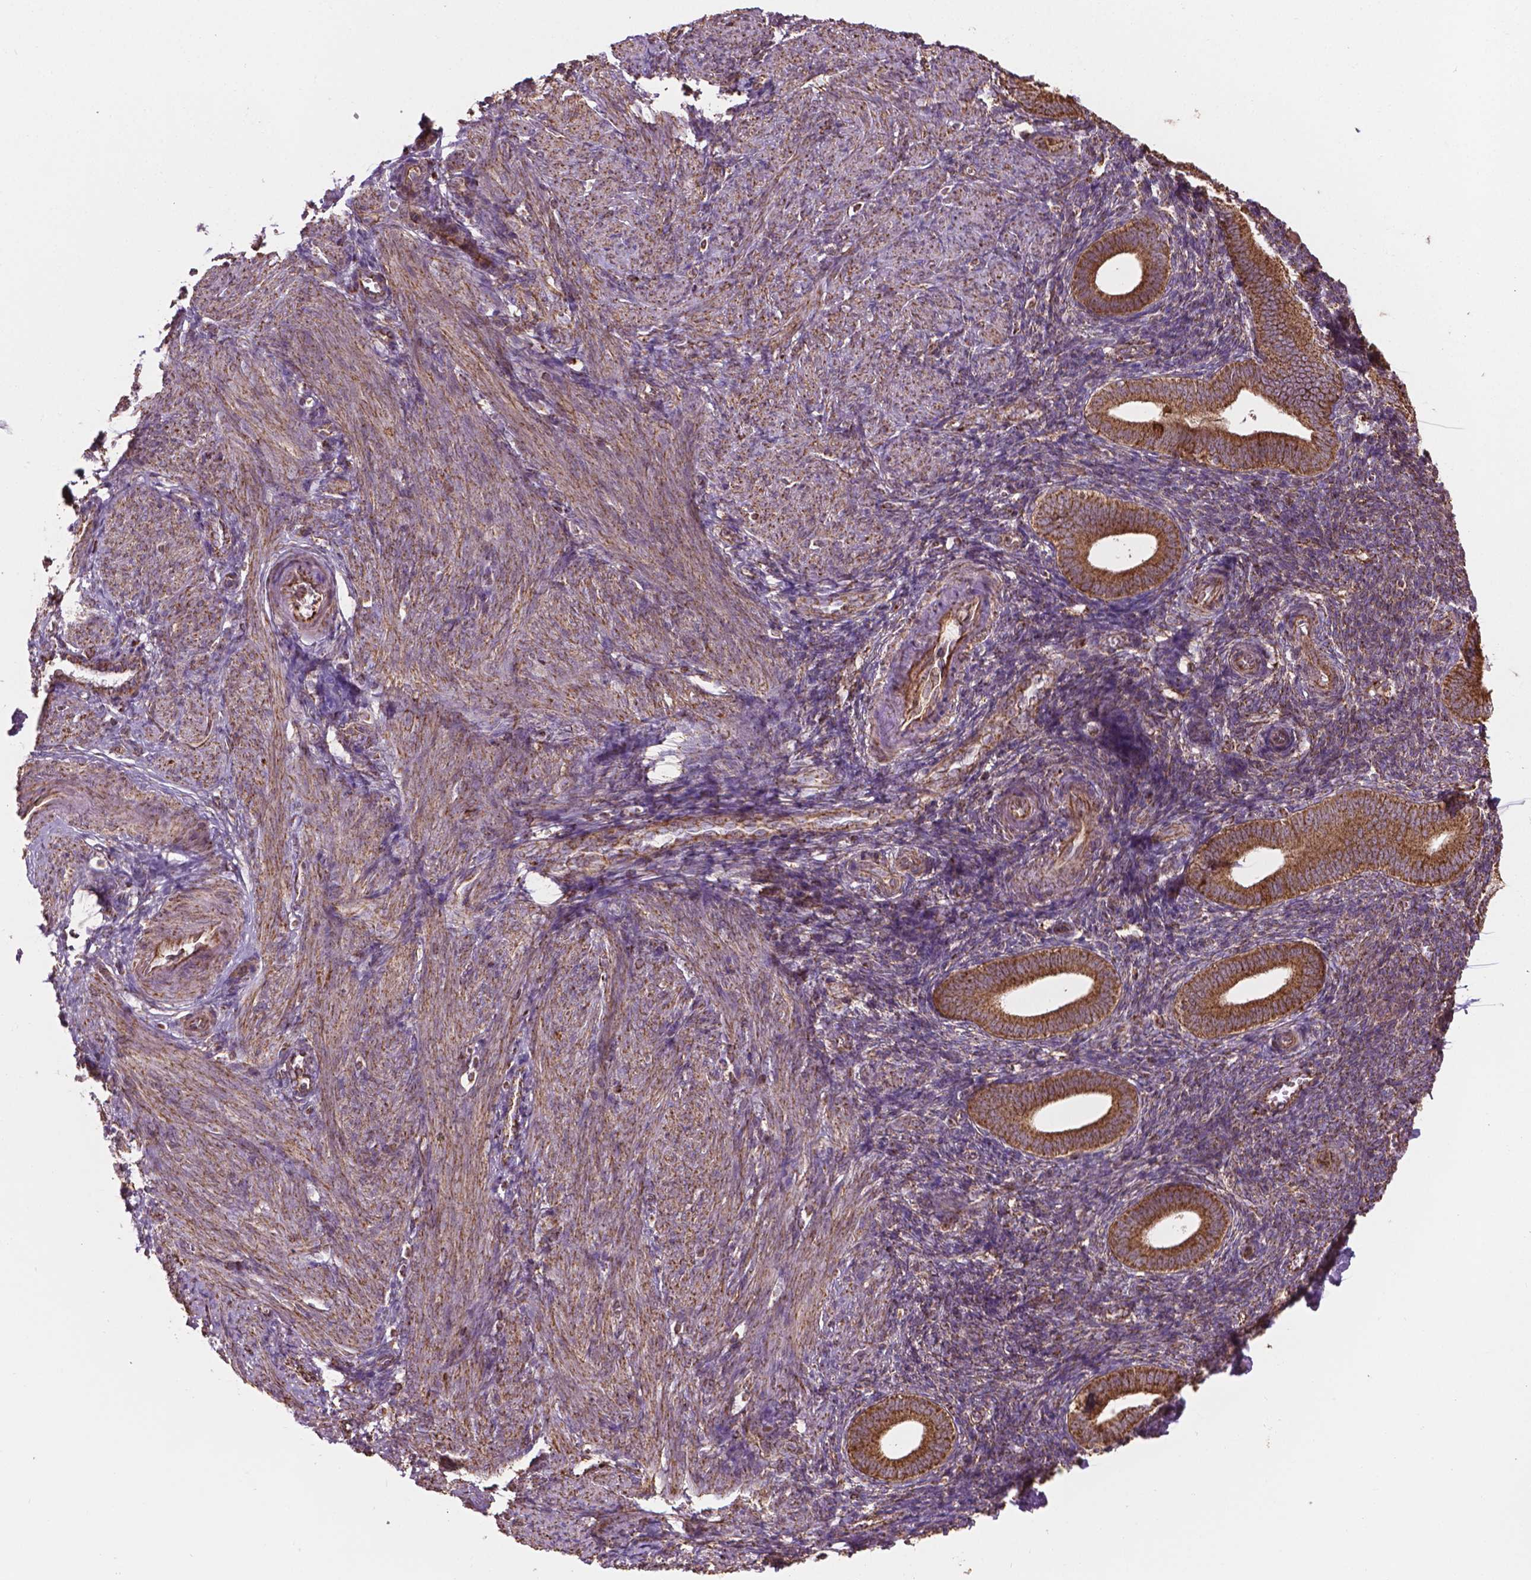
{"staining": {"intensity": "weak", "quantity": ">75%", "location": "cytoplasmic/membranous"}, "tissue": "endometrium", "cell_type": "Cells in endometrial stroma", "image_type": "normal", "snomed": [{"axis": "morphology", "description": "Normal tissue, NOS"}, {"axis": "topography", "description": "Endometrium"}], "caption": "DAB (3,3'-diaminobenzidine) immunohistochemical staining of benign human endometrium exhibits weak cytoplasmic/membranous protein staining in about >75% of cells in endometrial stroma.", "gene": "HS3ST3A1", "patient": {"sex": "female", "age": 25}}